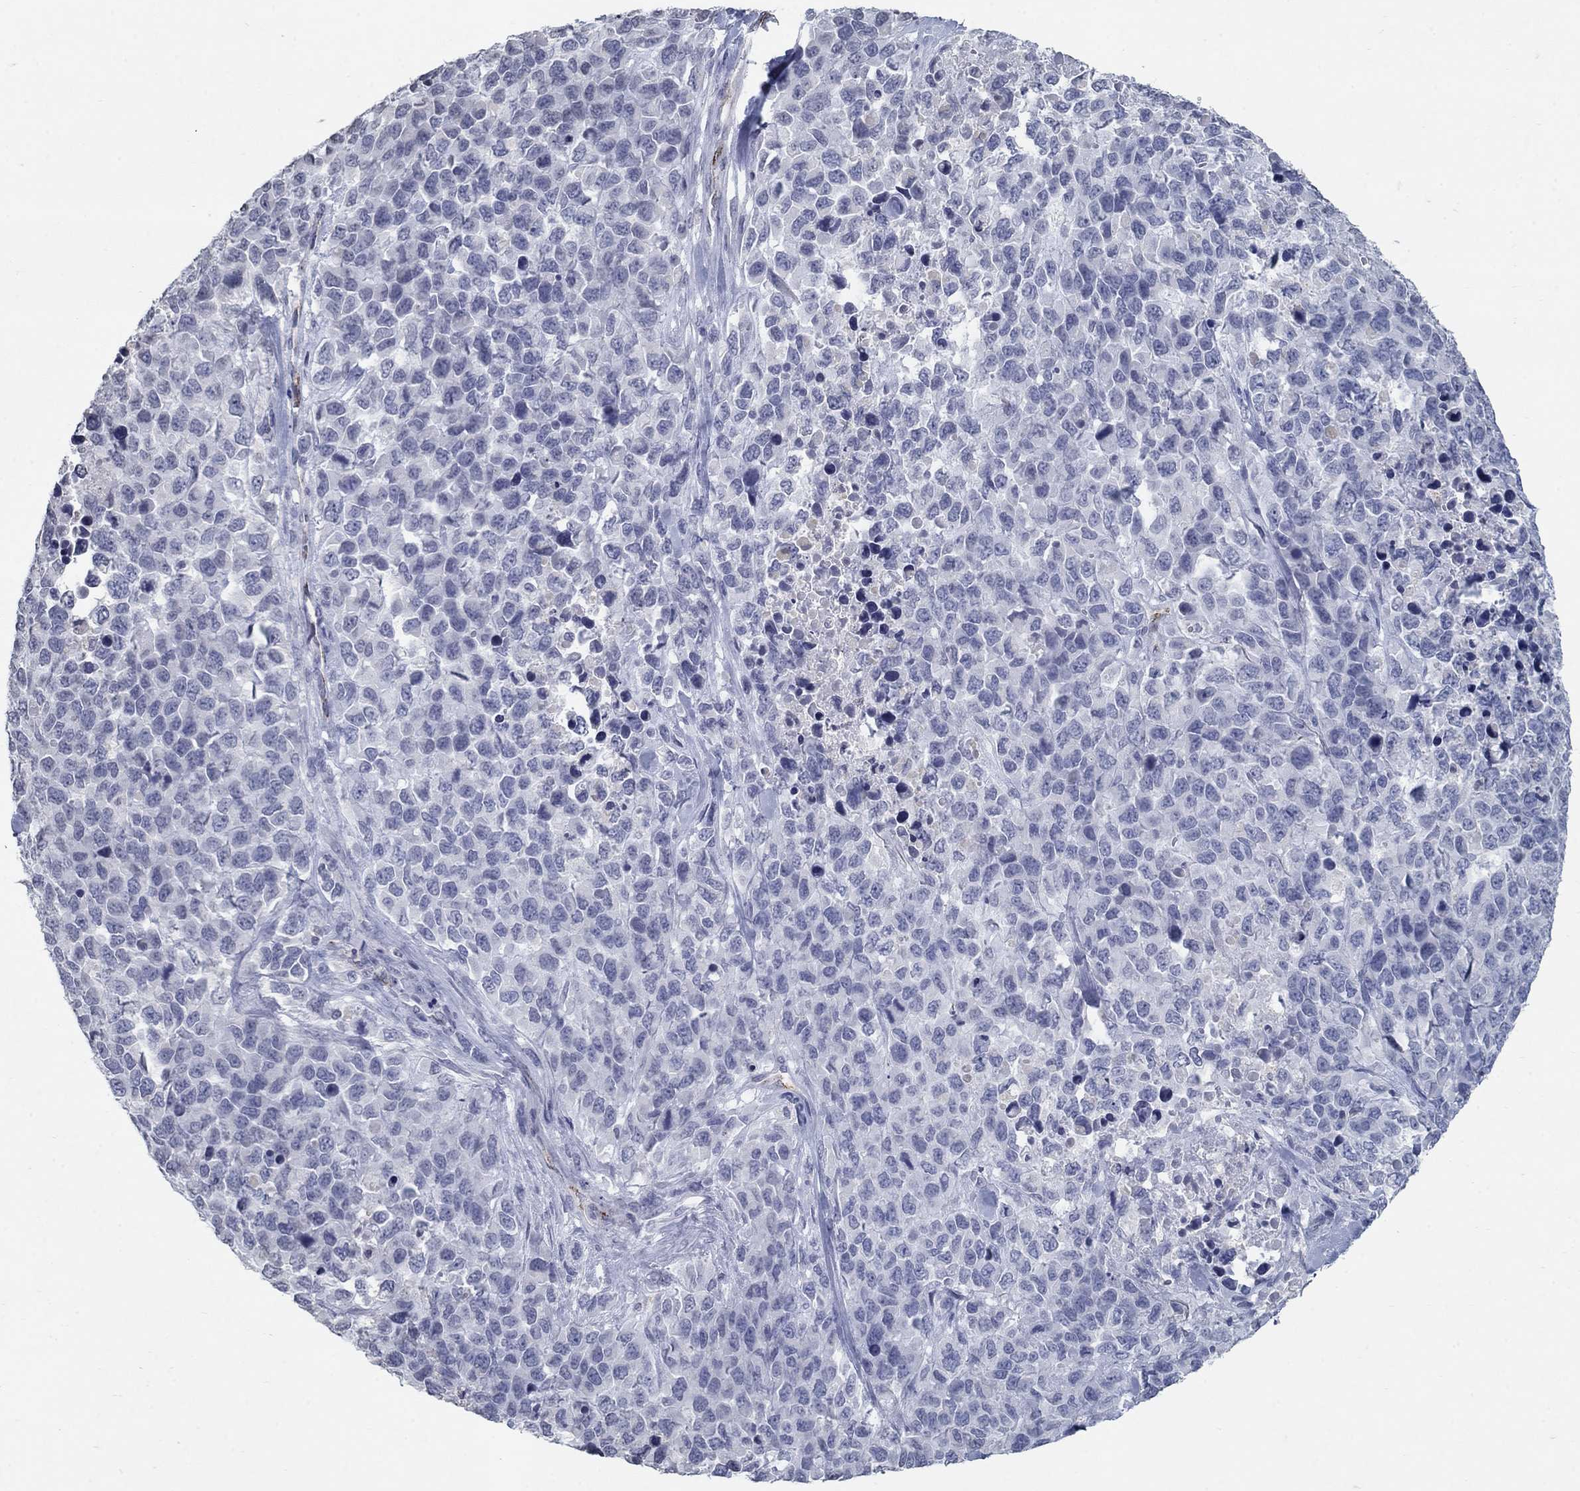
{"staining": {"intensity": "negative", "quantity": "none", "location": "none"}, "tissue": "melanoma", "cell_type": "Tumor cells", "image_type": "cancer", "snomed": [{"axis": "morphology", "description": "Malignant melanoma, Metastatic site"}, {"axis": "topography", "description": "Skin"}], "caption": "Immunohistochemistry (IHC) micrograph of neoplastic tissue: human malignant melanoma (metastatic site) stained with DAB demonstrates no significant protein expression in tumor cells.", "gene": "TINAG", "patient": {"sex": "male", "age": 84}}